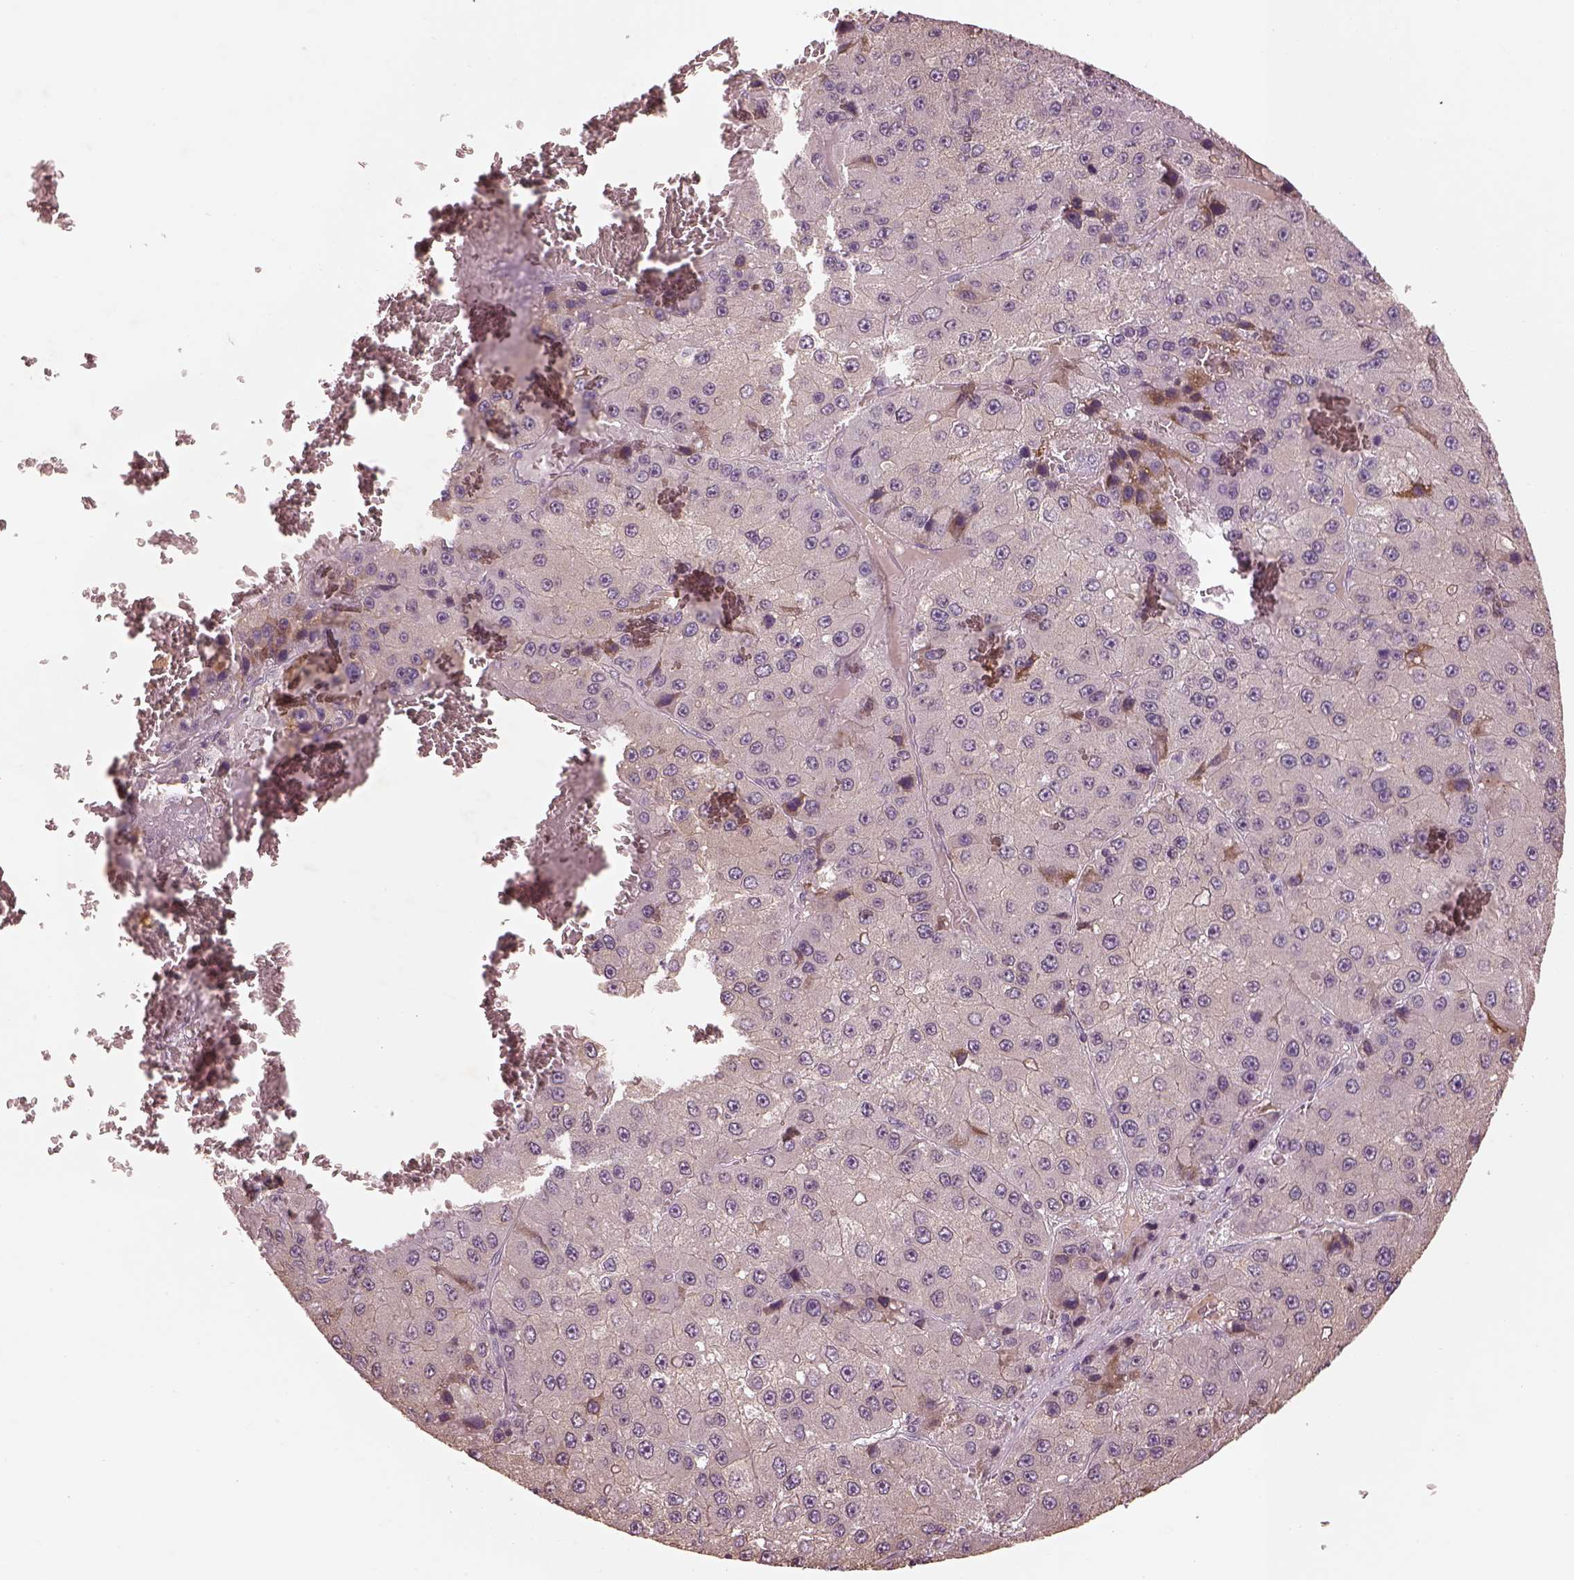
{"staining": {"intensity": "negative", "quantity": "none", "location": "none"}, "tissue": "liver cancer", "cell_type": "Tumor cells", "image_type": "cancer", "snomed": [{"axis": "morphology", "description": "Carcinoma, Hepatocellular, NOS"}, {"axis": "topography", "description": "Liver"}], "caption": "Tumor cells are negative for brown protein staining in liver cancer (hepatocellular carcinoma).", "gene": "TLX3", "patient": {"sex": "female", "age": 73}}